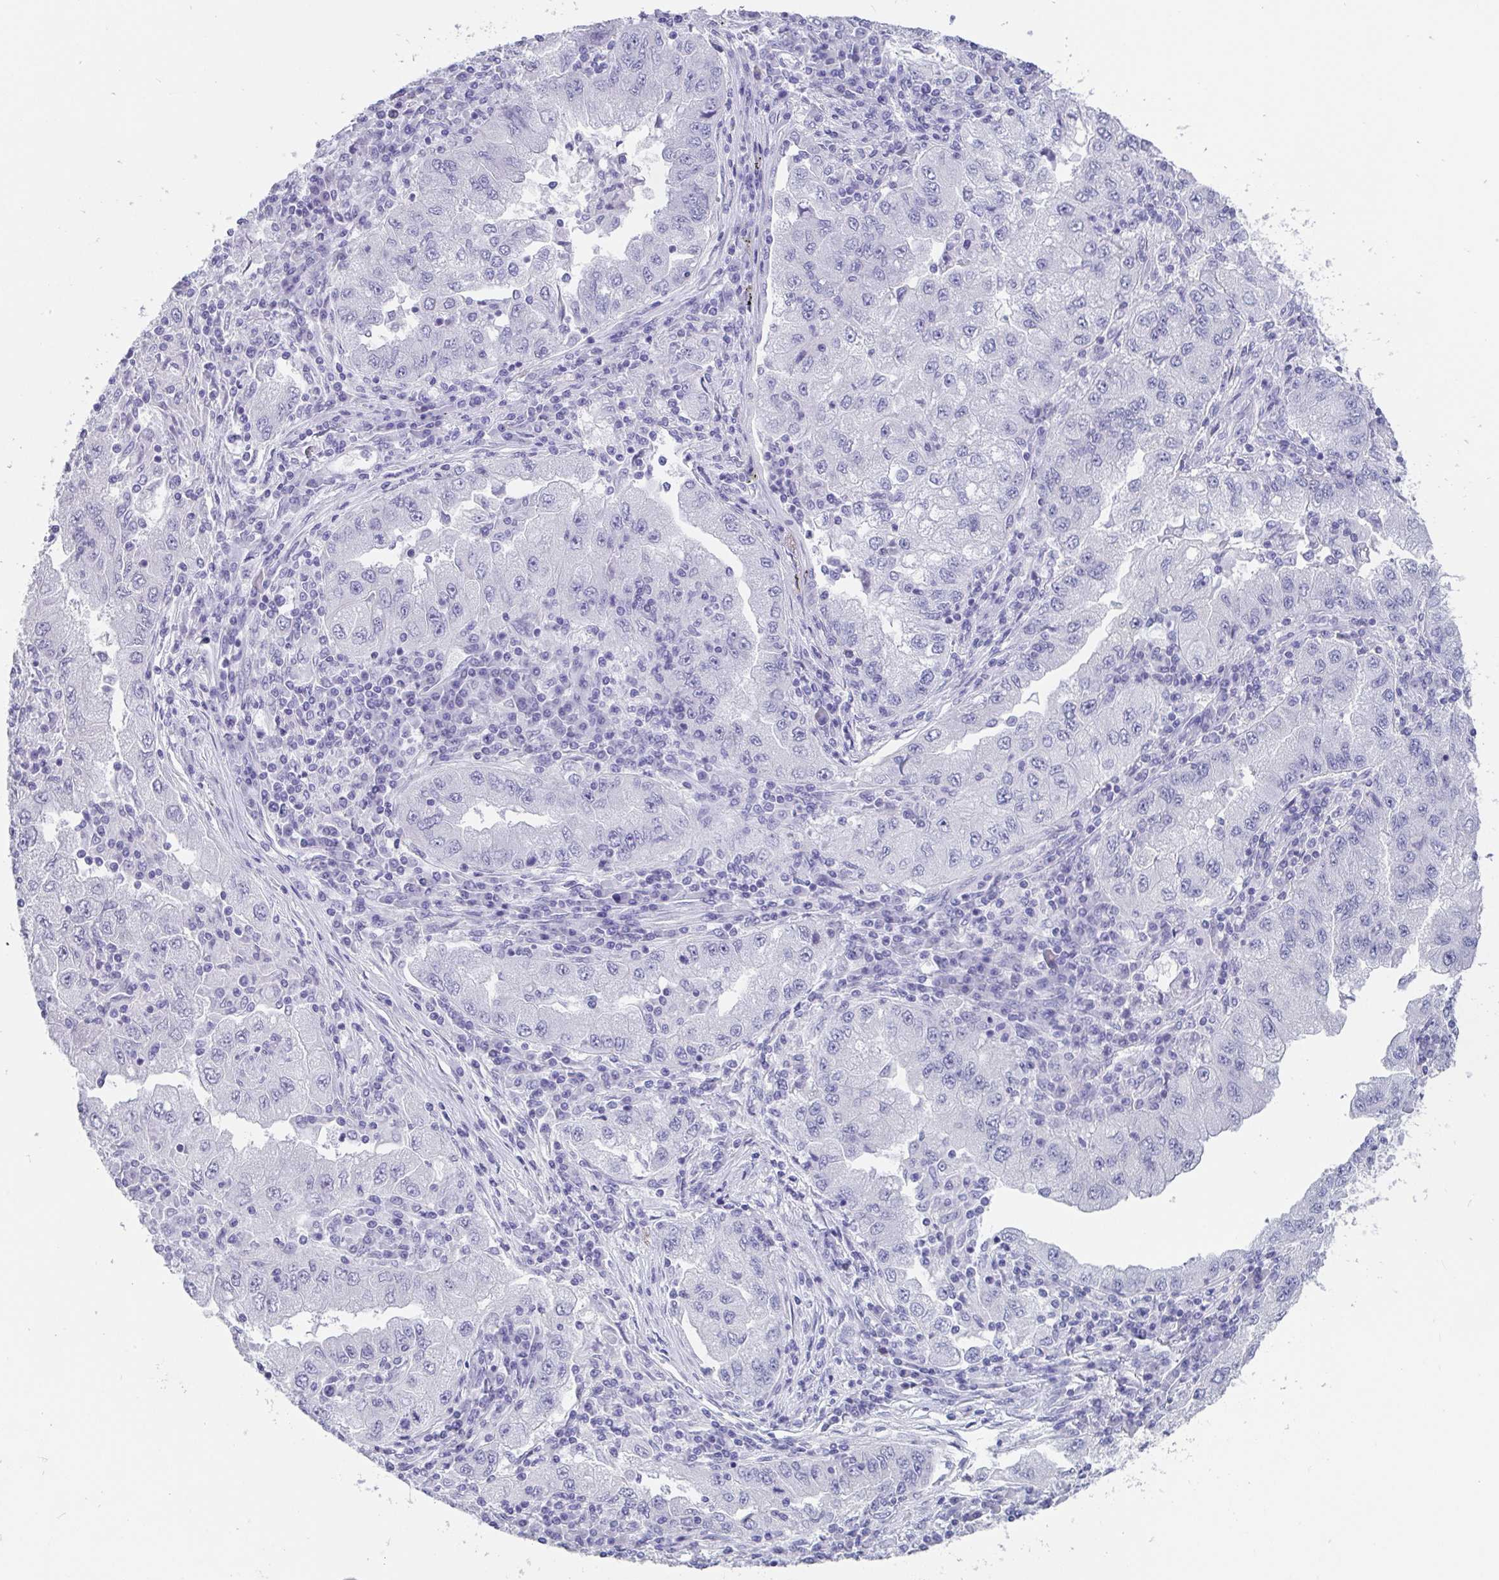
{"staining": {"intensity": "negative", "quantity": "none", "location": "none"}, "tissue": "lung cancer", "cell_type": "Tumor cells", "image_type": "cancer", "snomed": [{"axis": "morphology", "description": "Adenocarcinoma, NOS"}, {"axis": "morphology", "description": "Adenocarcinoma primary or metastatic"}, {"axis": "topography", "description": "Lung"}], "caption": "Immunohistochemistry of adenocarcinoma primary or metastatic (lung) reveals no staining in tumor cells.", "gene": "SCGN", "patient": {"sex": "male", "age": 74}}